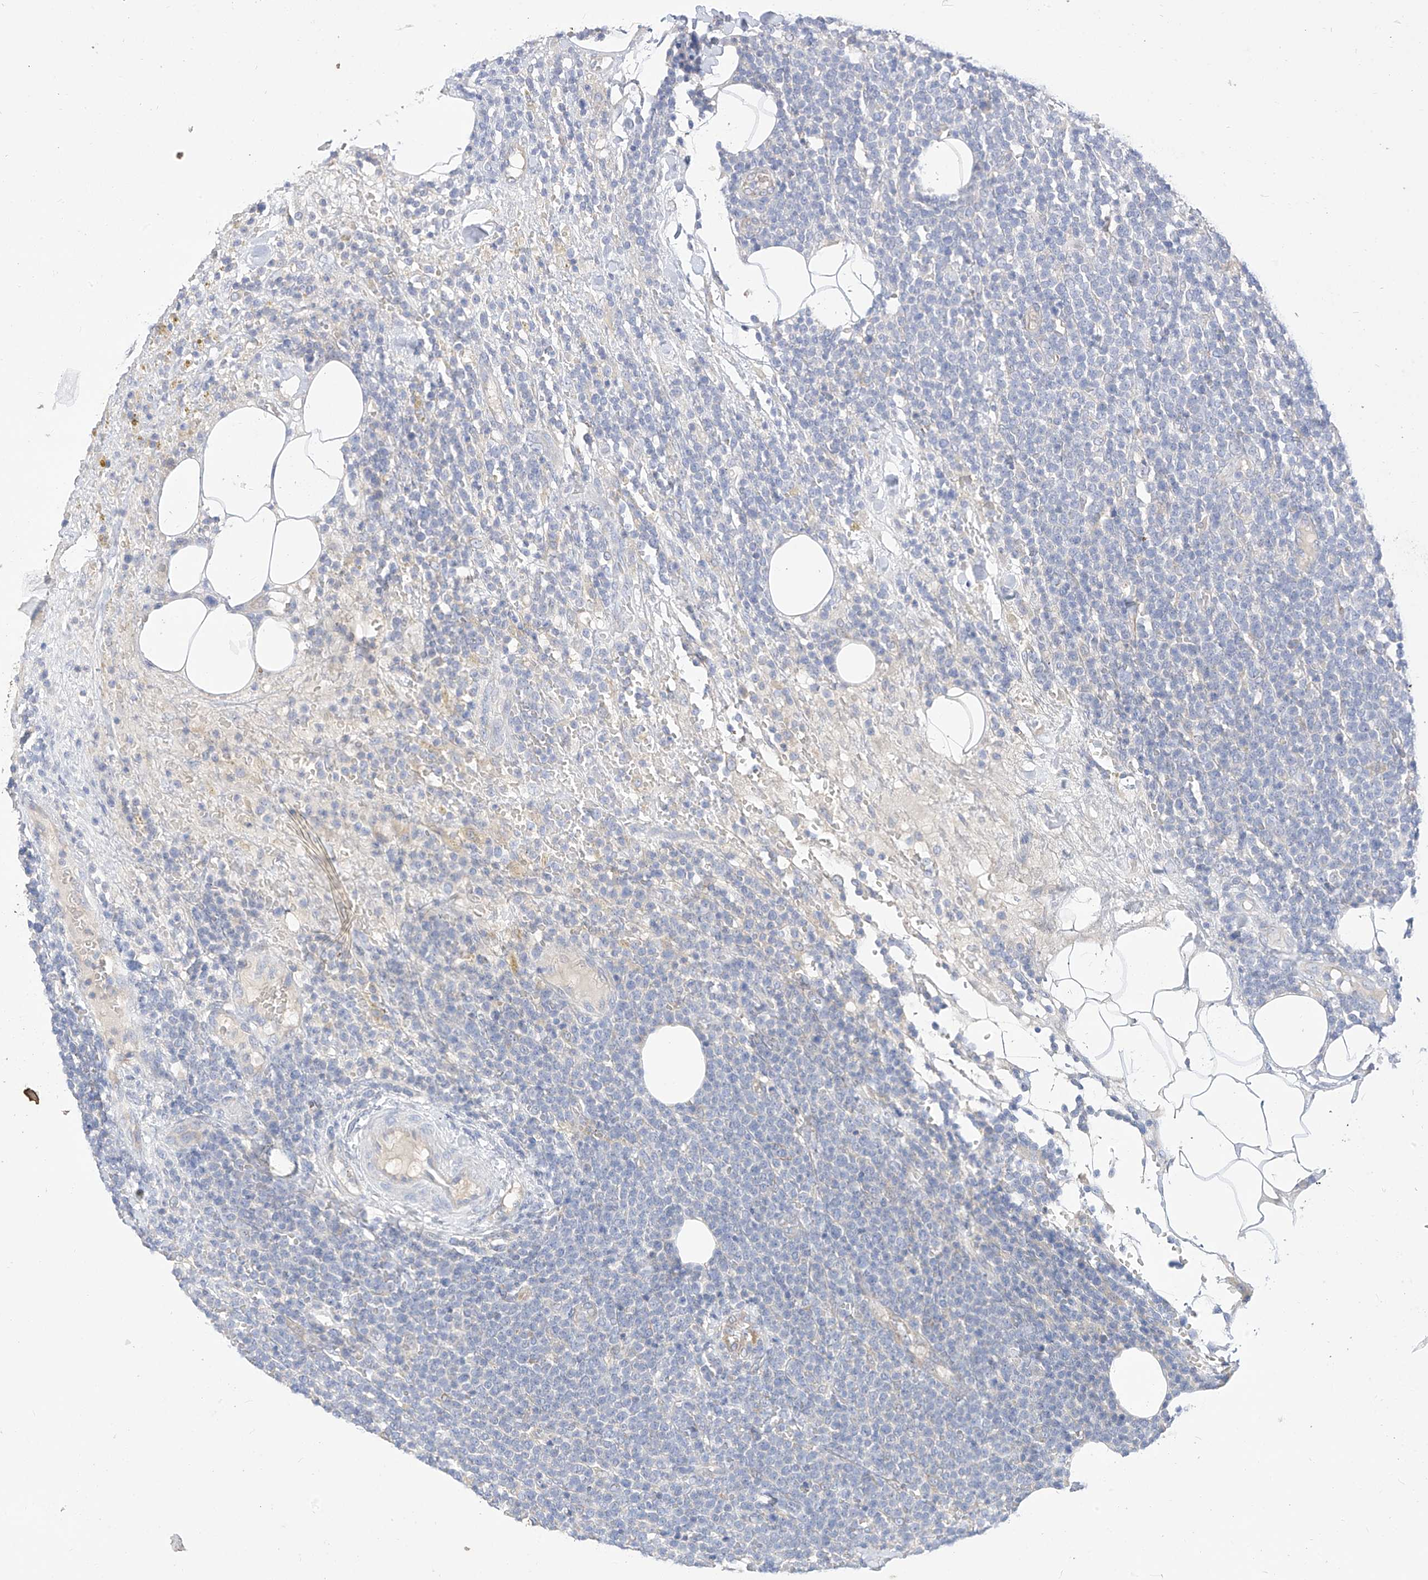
{"staining": {"intensity": "negative", "quantity": "none", "location": "none"}, "tissue": "lymphoma", "cell_type": "Tumor cells", "image_type": "cancer", "snomed": [{"axis": "morphology", "description": "Malignant lymphoma, non-Hodgkin's type, High grade"}, {"axis": "topography", "description": "Lymph node"}], "caption": "High power microscopy histopathology image of an immunohistochemistry (IHC) photomicrograph of malignant lymphoma, non-Hodgkin's type (high-grade), revealing no significant expression in tumor cells.", "gene": "RASA2", "patient": {"sex": "male", "age": 61}}